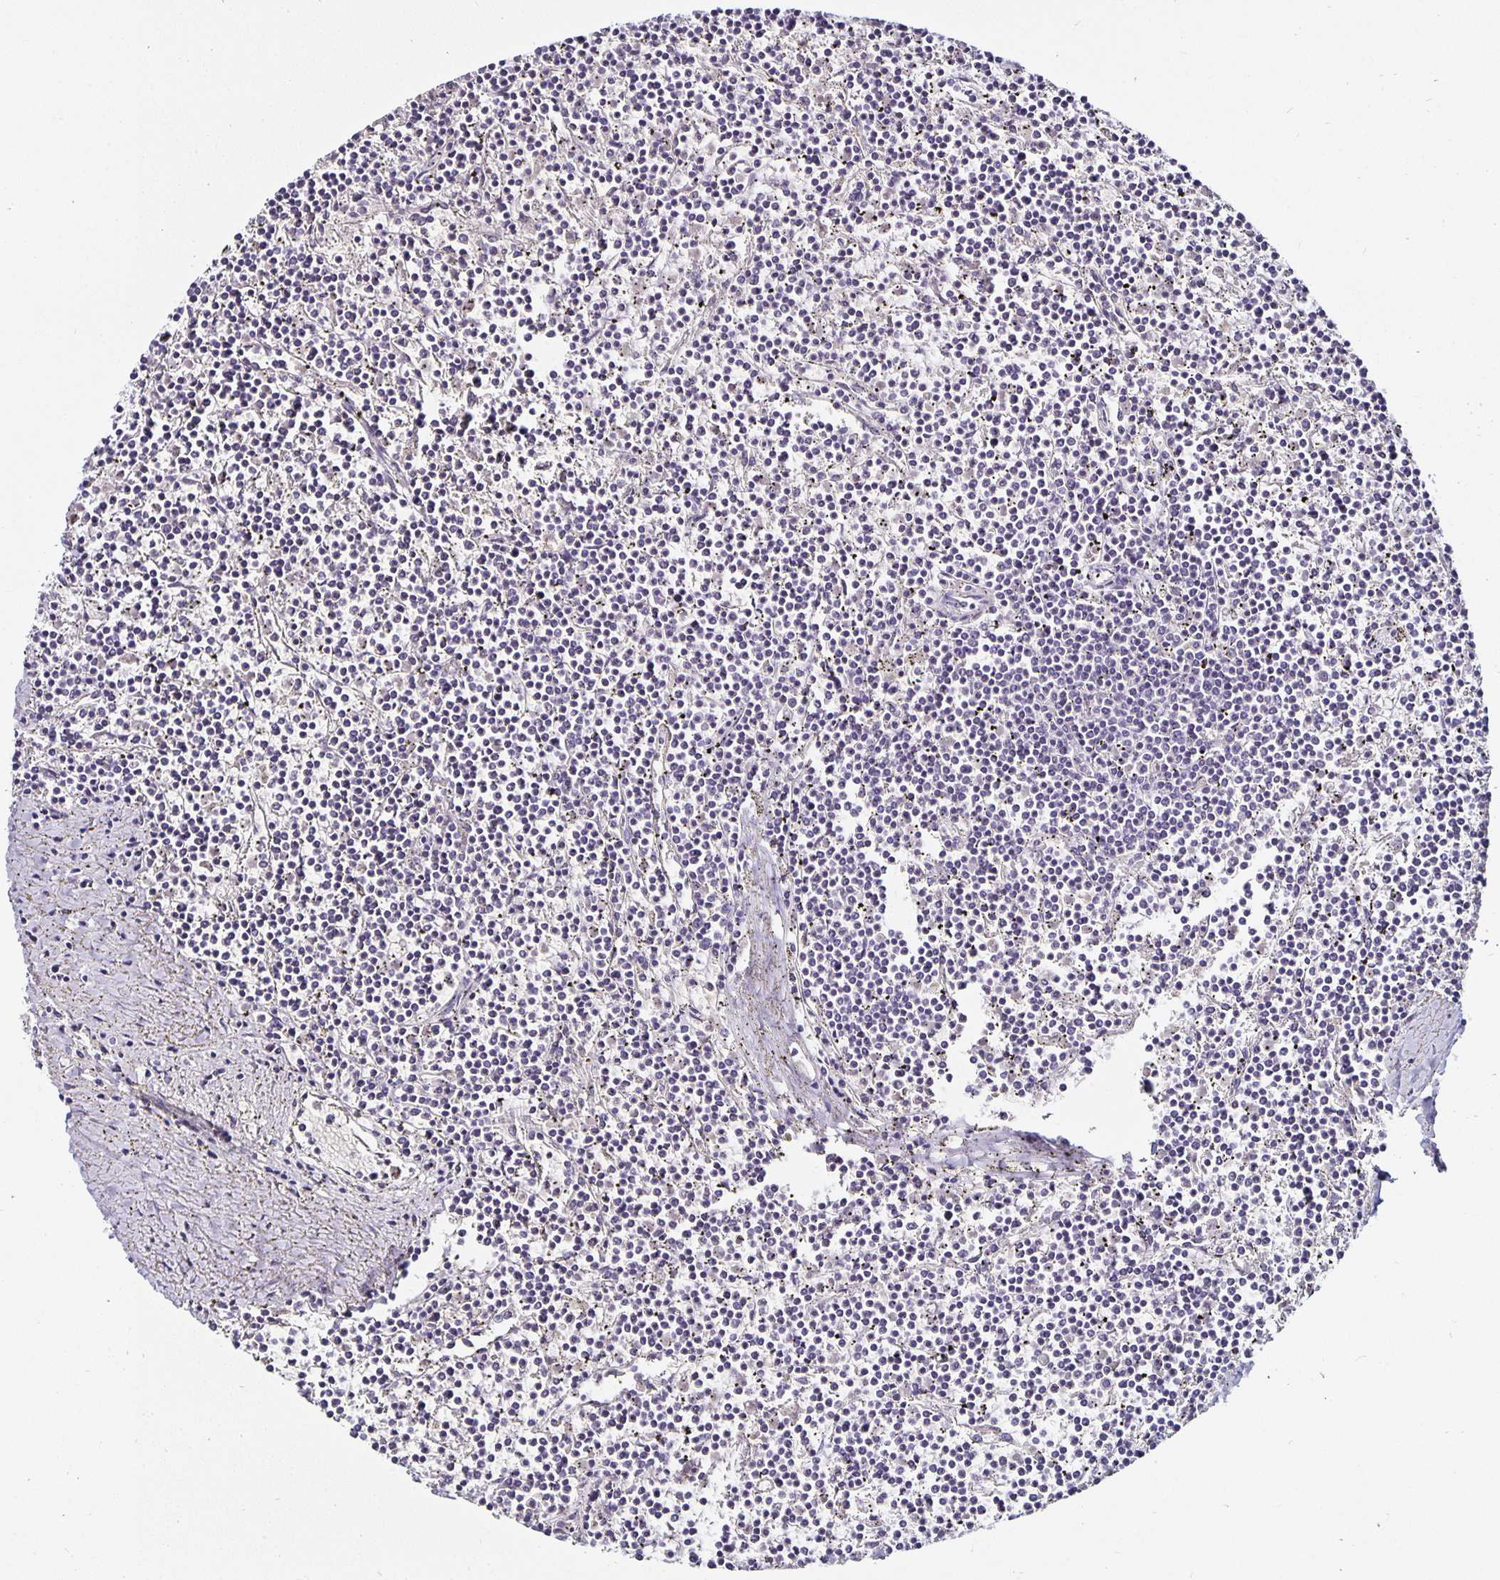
{"staining": {"intensity": "negative", "quantity": "none", "location": "none"}, "tissue": "lymphoma", "cell_type": "Tumor cells", "image_type": "cancer", "snomed": [{"axis": "morphology", "description": "Malignant lymphoma, non-Hodgkin's type, Low grade"}, {"axis": "topography", "description": "Spleen"}], "caption": "A micrograph of human malignant lymphoma, non-Hodgkin's type (low-grade) is negative for staining in tumor cells.", "gene": "TTR", "patient": {"sex": "female", "age": 19}}